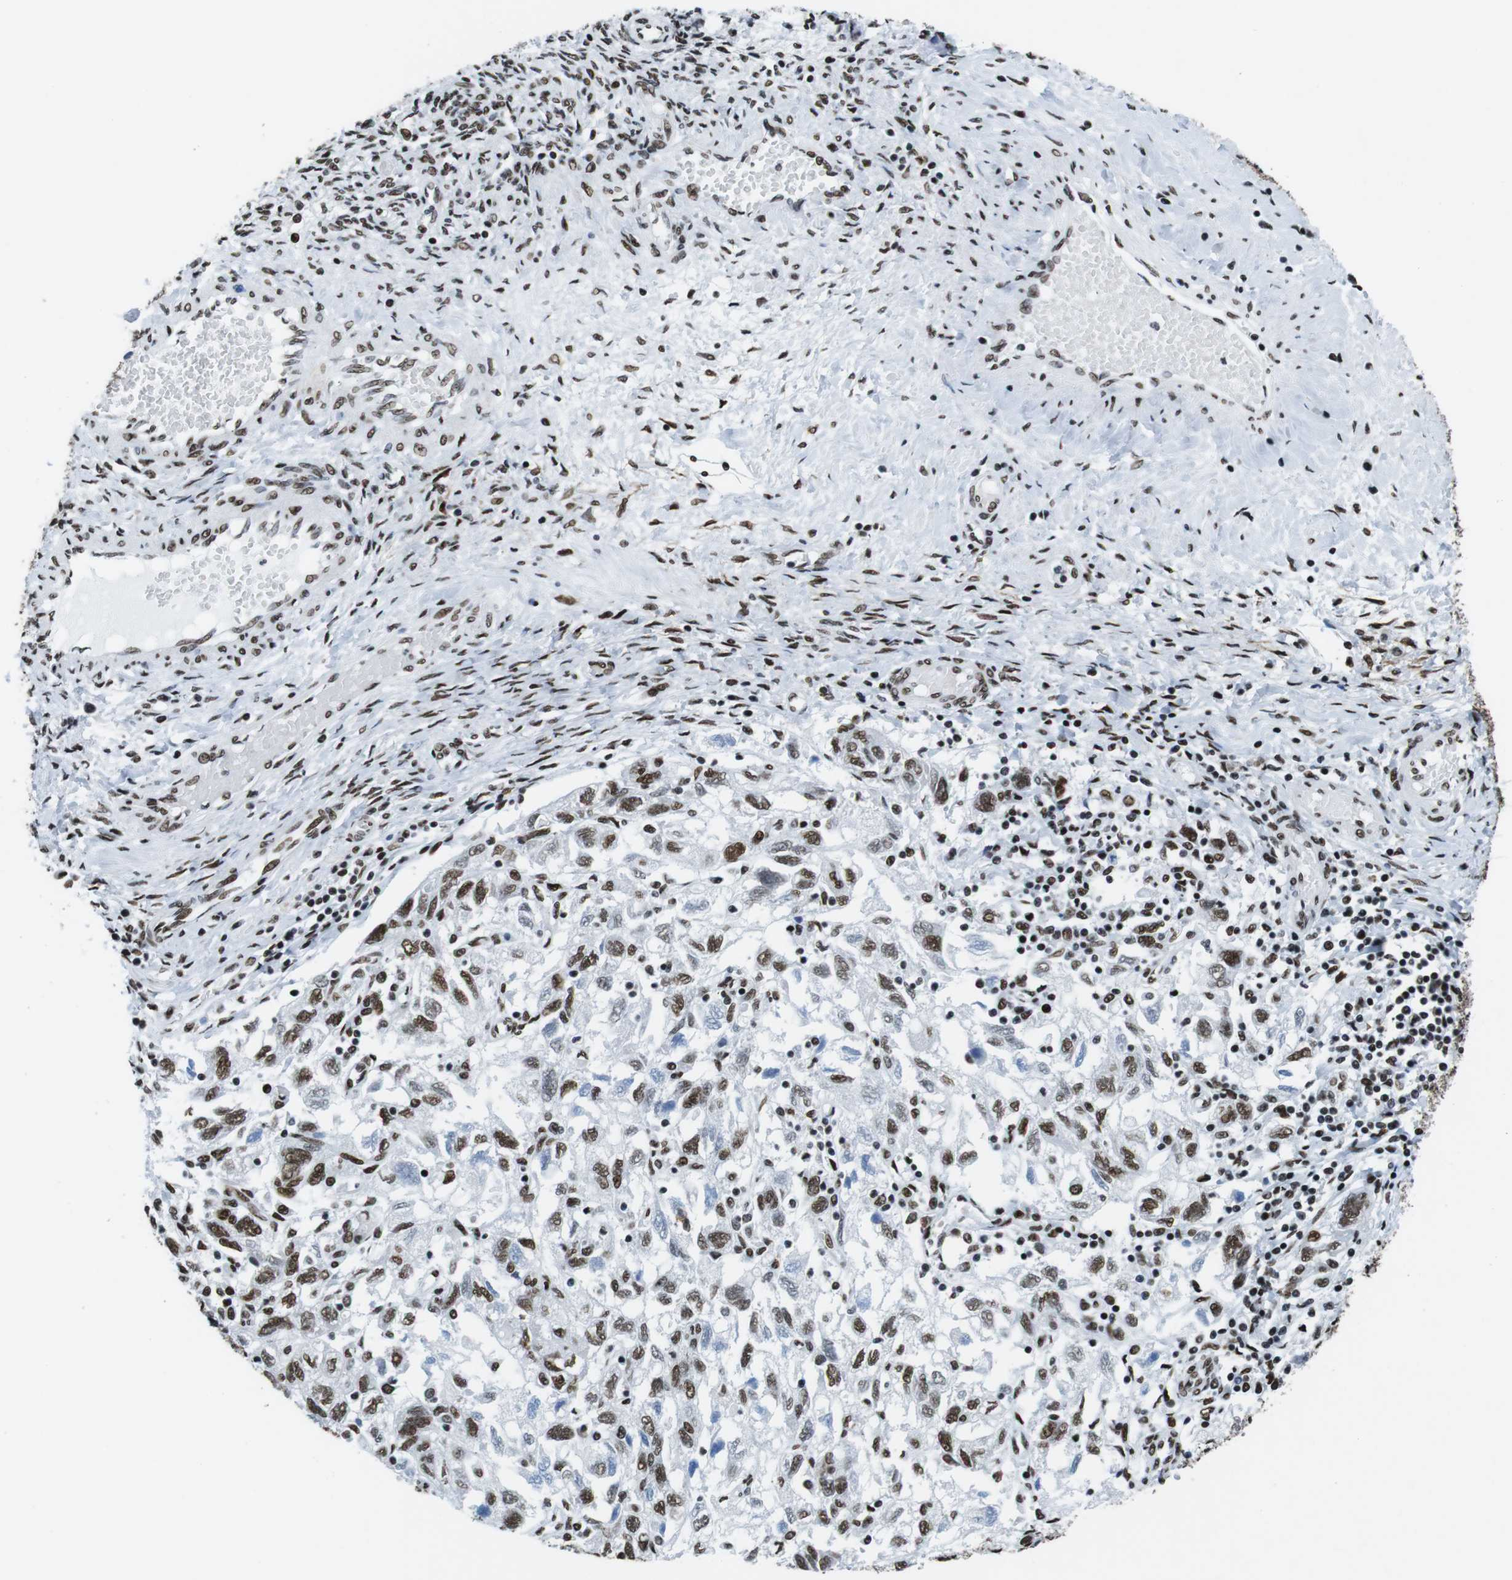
{"staining": {"intensity": "strong", "quantity": ">75%", "location": "nuclear"}, "tissue": "ovarian cancer", "cell_type": "Tumor cells", "image_type": "cancer", "snomed": [{"axis": "morphology", "description": "Carcinoma, NOS"}, {"axis": "morphology", "description": "Cystadenocarcinoma, serous, NOS"}, {"axis": "topography", "description": "Ovary"}], "caption": "Immunohistochemical staining of human ovarian carcinoma exhibits high levels of strong nuclear protein expression in approximately >75% of tumor cells. The protein of interest is stained brown, and the nuclei are stained in blue (DAB (3,3'-diaminobenzidine) IHC with brightfield microscopy, high magnification).", "gene": "CITED2", "patient": {"sex": "female", "age": 69}}